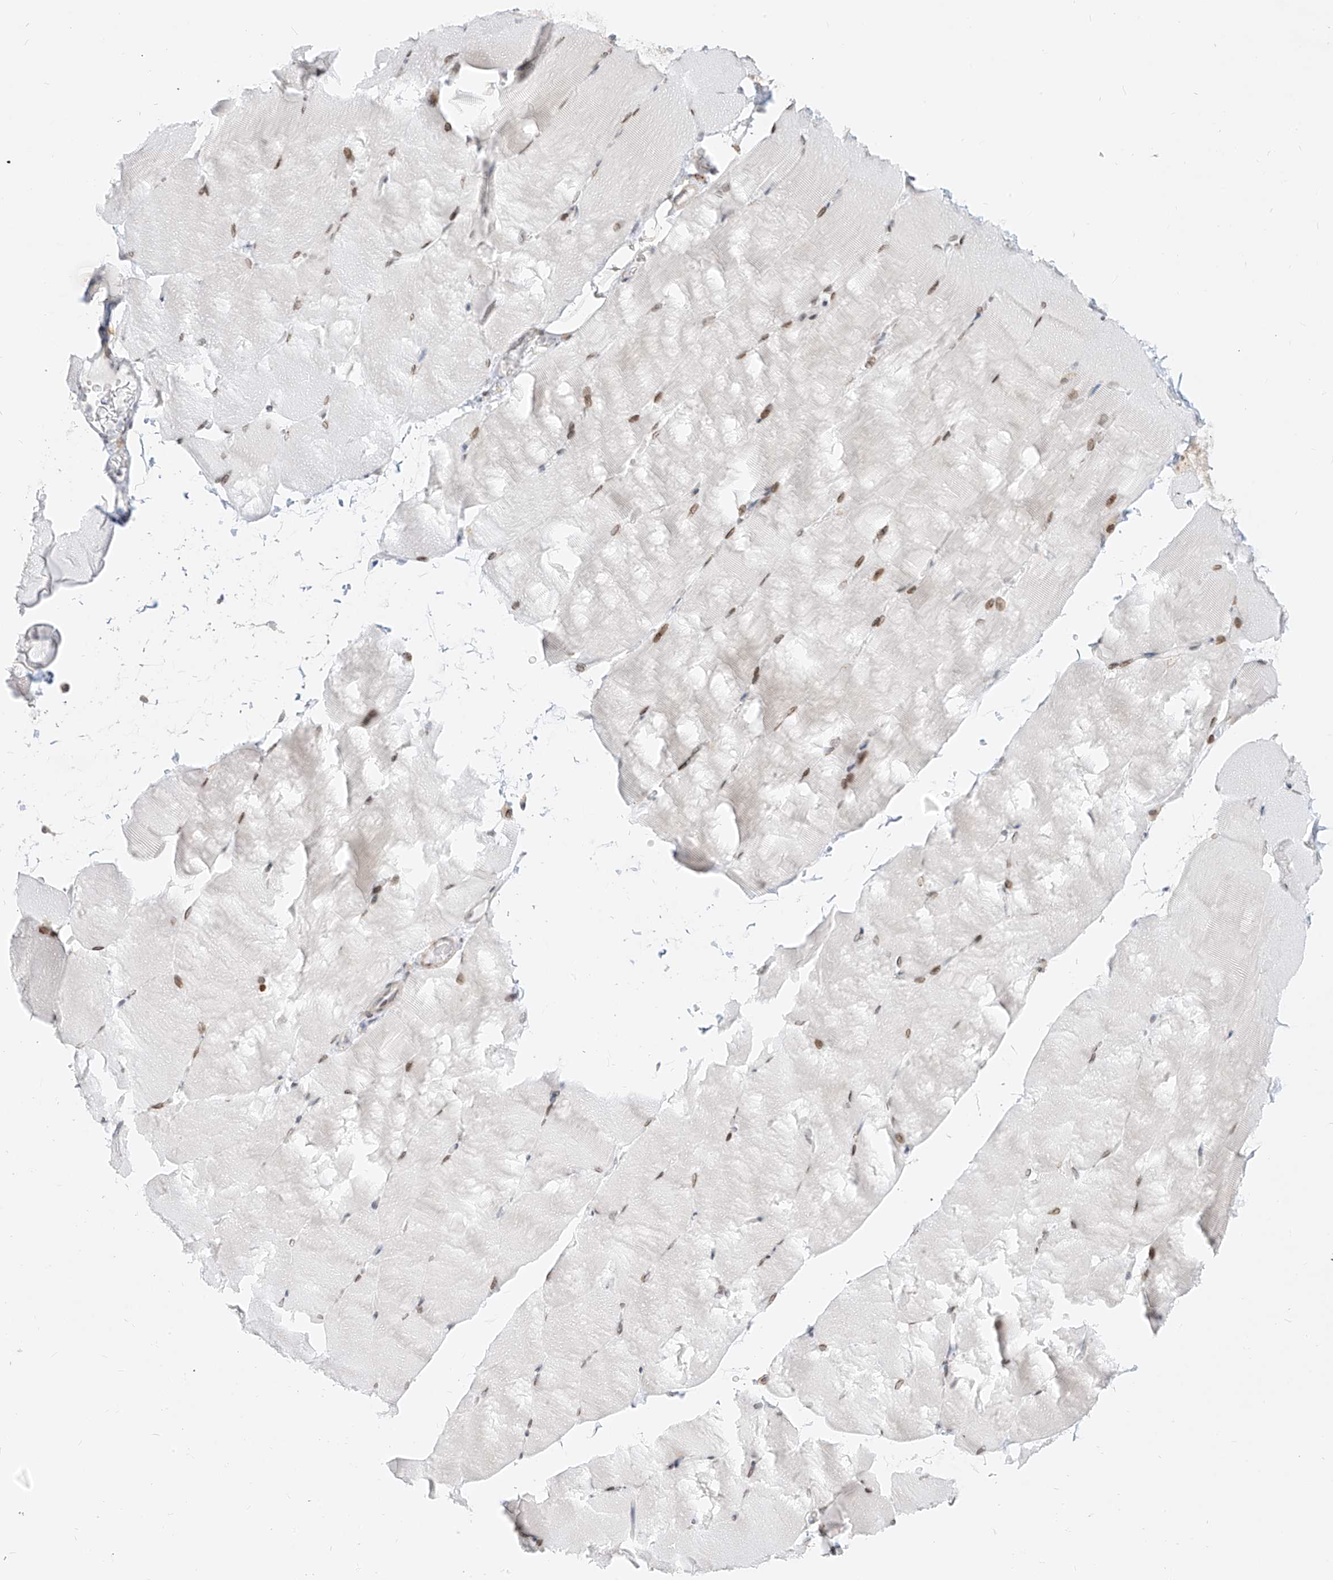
{"staining": {"intensity": "moderate", "quantity": "<25%", "location": "nuclear"}, "tissue": "skeletal muscle", "cell_type": "Myocytes", "image_type": "normal", "snomed": [{"axis": "morphology", "description": "Normal tissue, NOS"}, {"axis": "topography", "description": "Skeletal muscle"}, {"axis": "topography", "description": "Parathyroid gland"}], "caption": "This histopathology image displays immunohistochemistry staining of benign human skeletal muscle, with low moderate nuclear expression in approximately <25% of myocytes.", "gene": "NHSL1", "patient": {"sex": "female", "age": 37}}